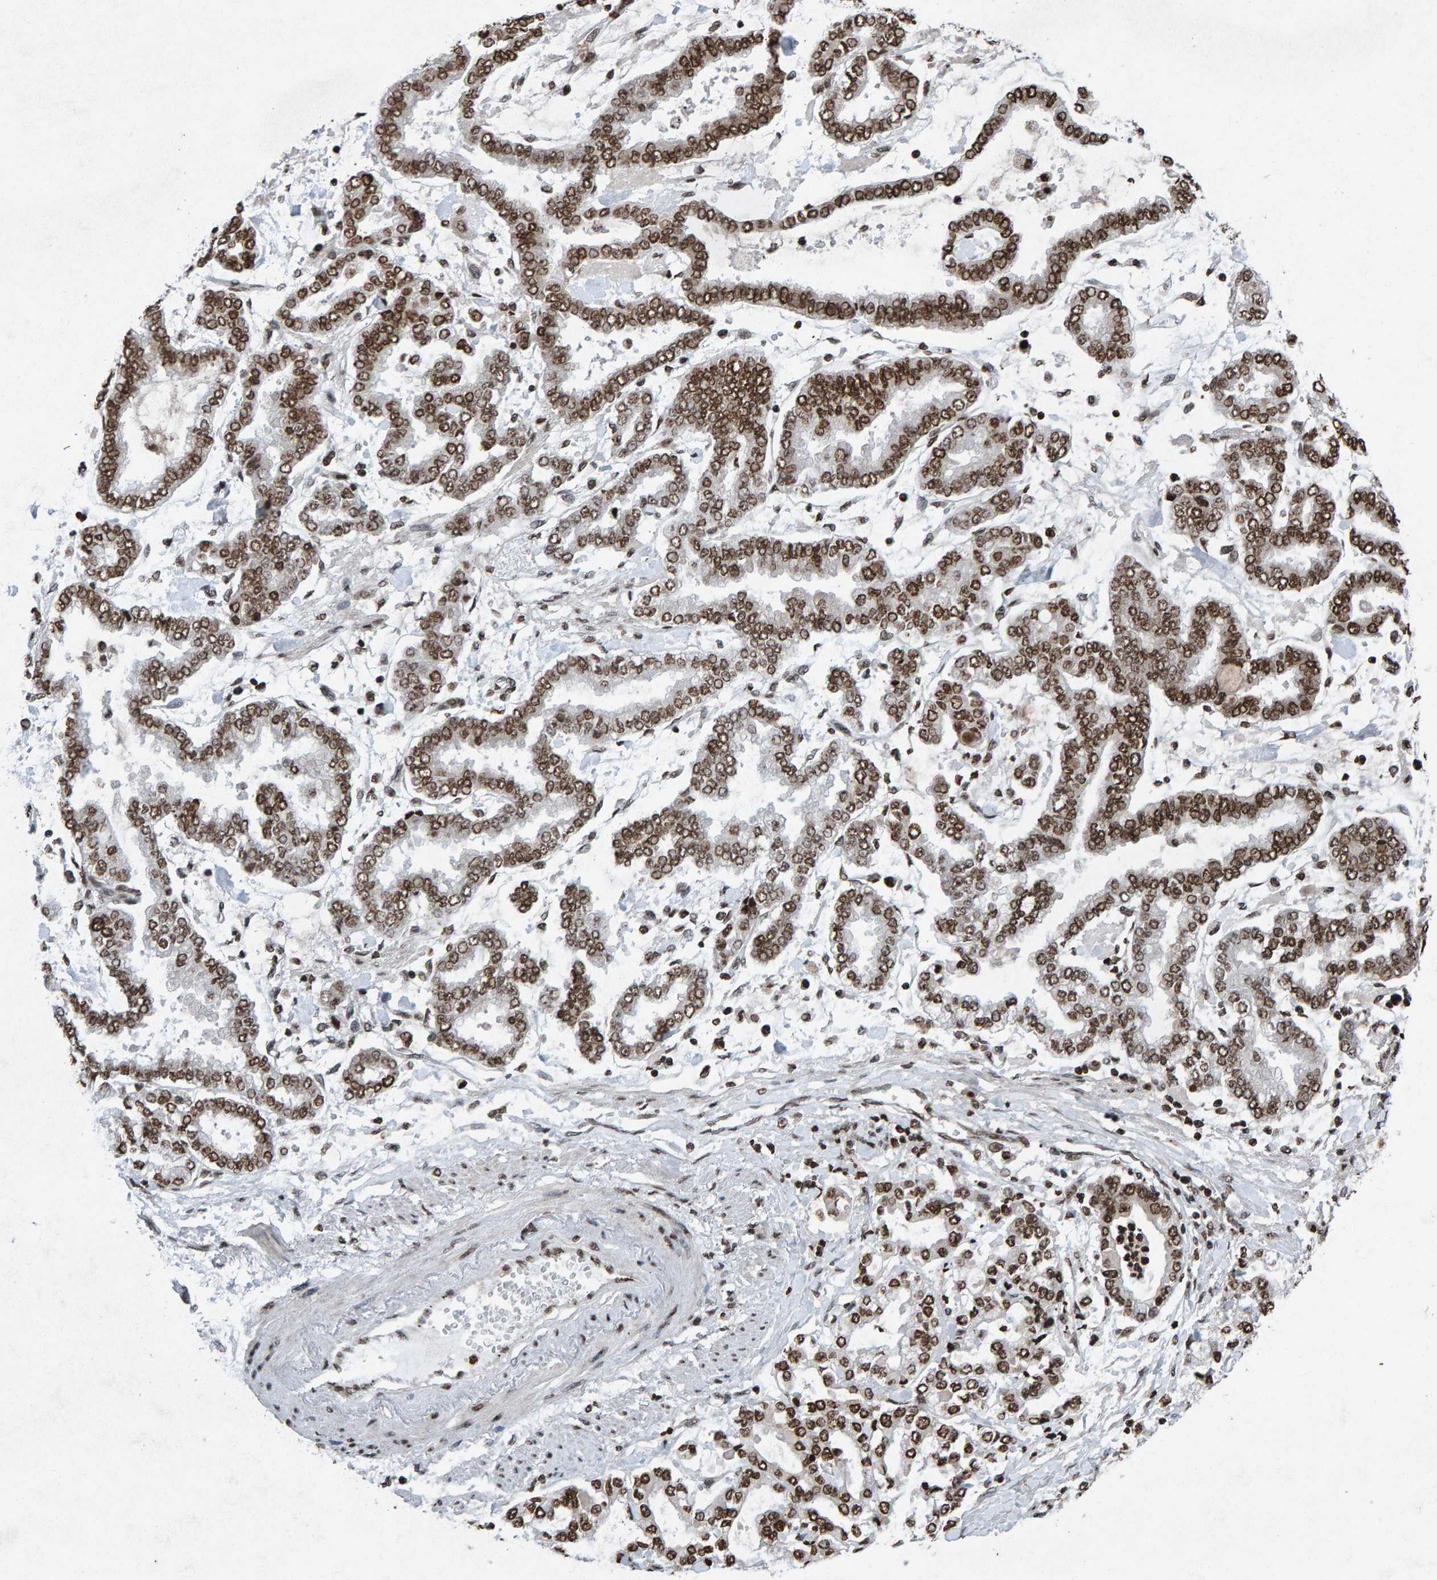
{"staining": {"intensity": "strong", "quantity": ">75%", "location": "nuclear"}, "tissue": "stomach cancer", "cell_type": "Tumor cells", "image_type": "cancer", "snomed": [{"axis": "morphology", "description": "Normal tissue, NOS"}, {"axis": "morphology", "description": "Adenocarcinoma, NOS"}, {"axis": "topography", "description": "Stomach, upper"}, {"axis": "topography", "description": "Stomach"}], "caption": "A micrograph of human stomach cancer stained for a protein reveals strong nuclear brown staining in tumor cells.", "gene": "H2AZ1", "patient": {"sex": "male", "age": 76}}